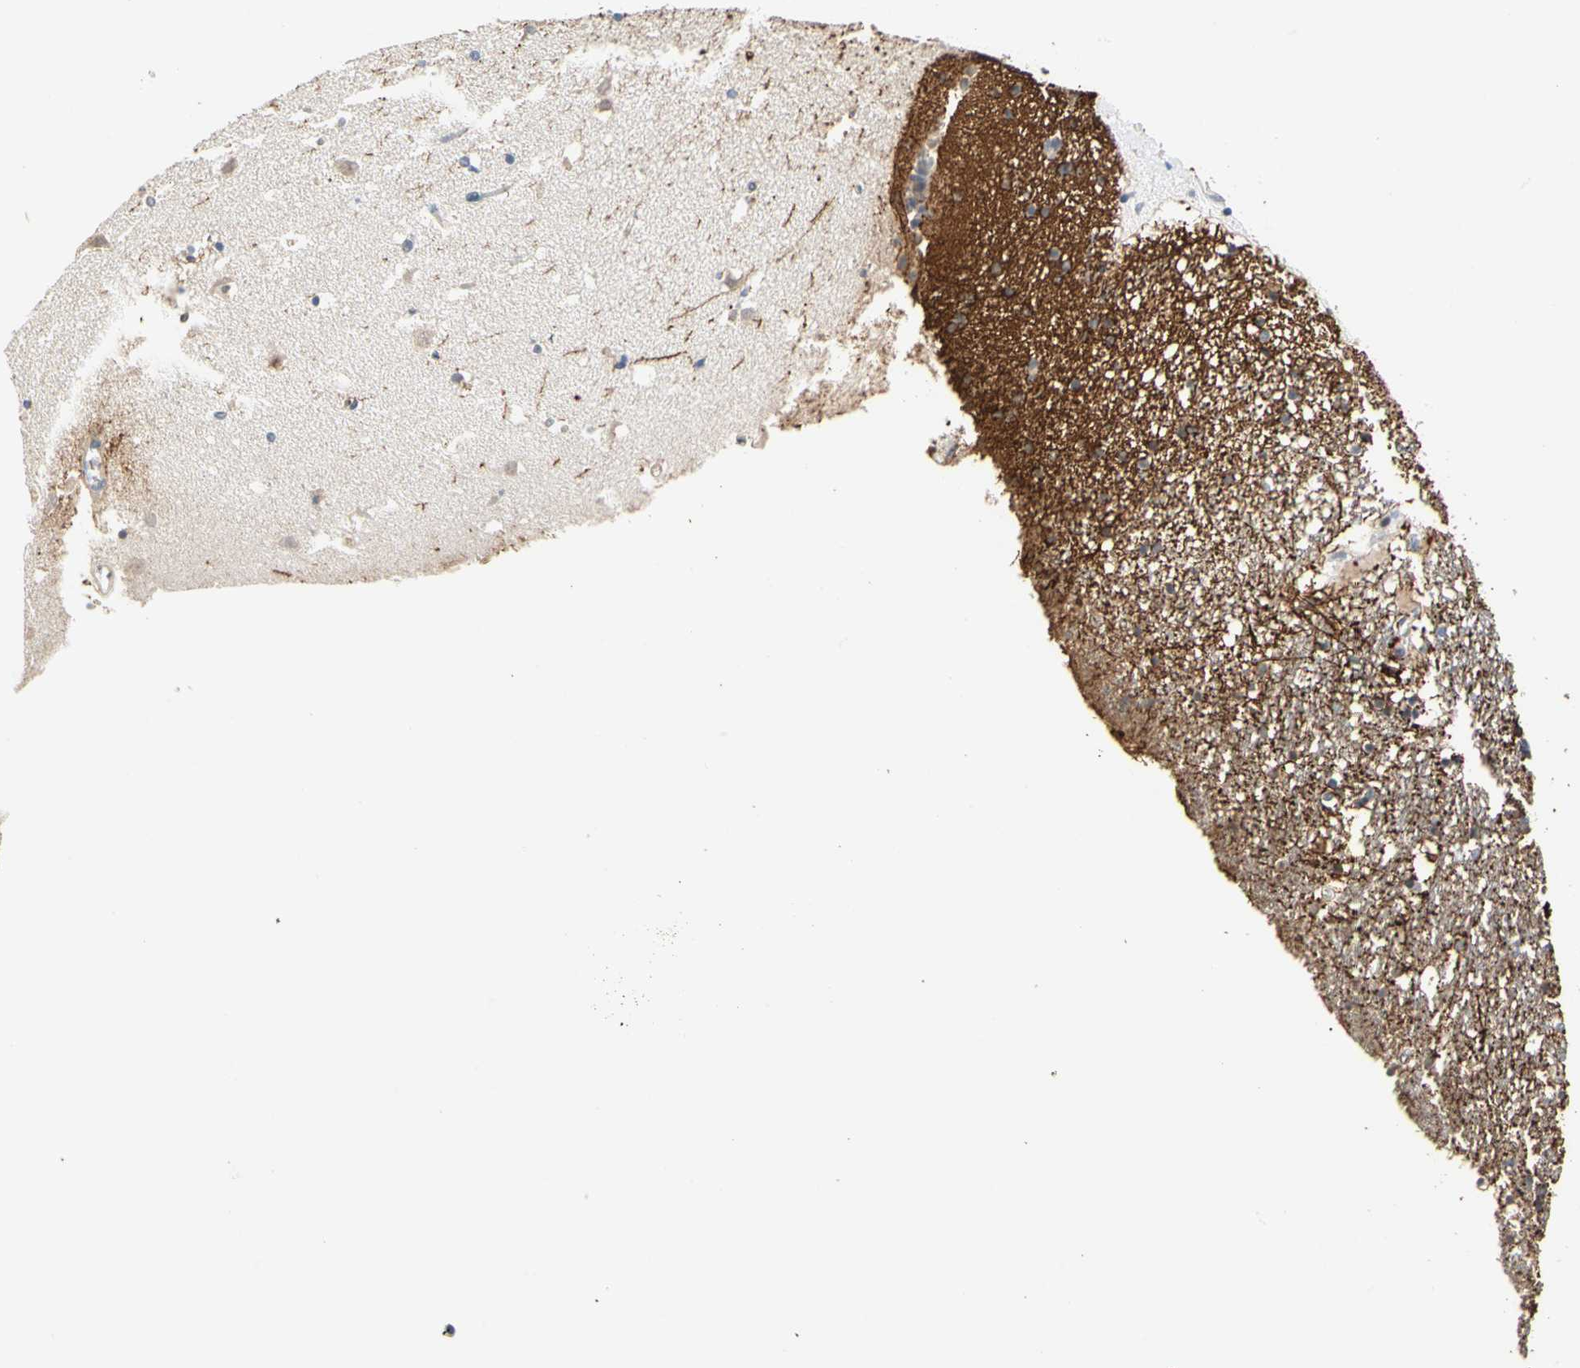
{"staining": {"intensity": "weak", "quantity": "<25%", "location": "cytoplasmic/membranous"}, "tissue": "caudate", "cell_type": "Glial cells", "image_type": "normal", "snomed": [{"axis": "morphology", "description": "Normal tissue, NOS"}, {"axis": "topography", "description": "Lateral ventricle wall"}], "caption": "IHC histopathology image of normal caudate: human caudate stained with DAB displays no significant protein positivity in glial cells. (DAB IHC, high magnification).", "gene": "GPR153", "patient": {"sex": "male", "age": 45}}